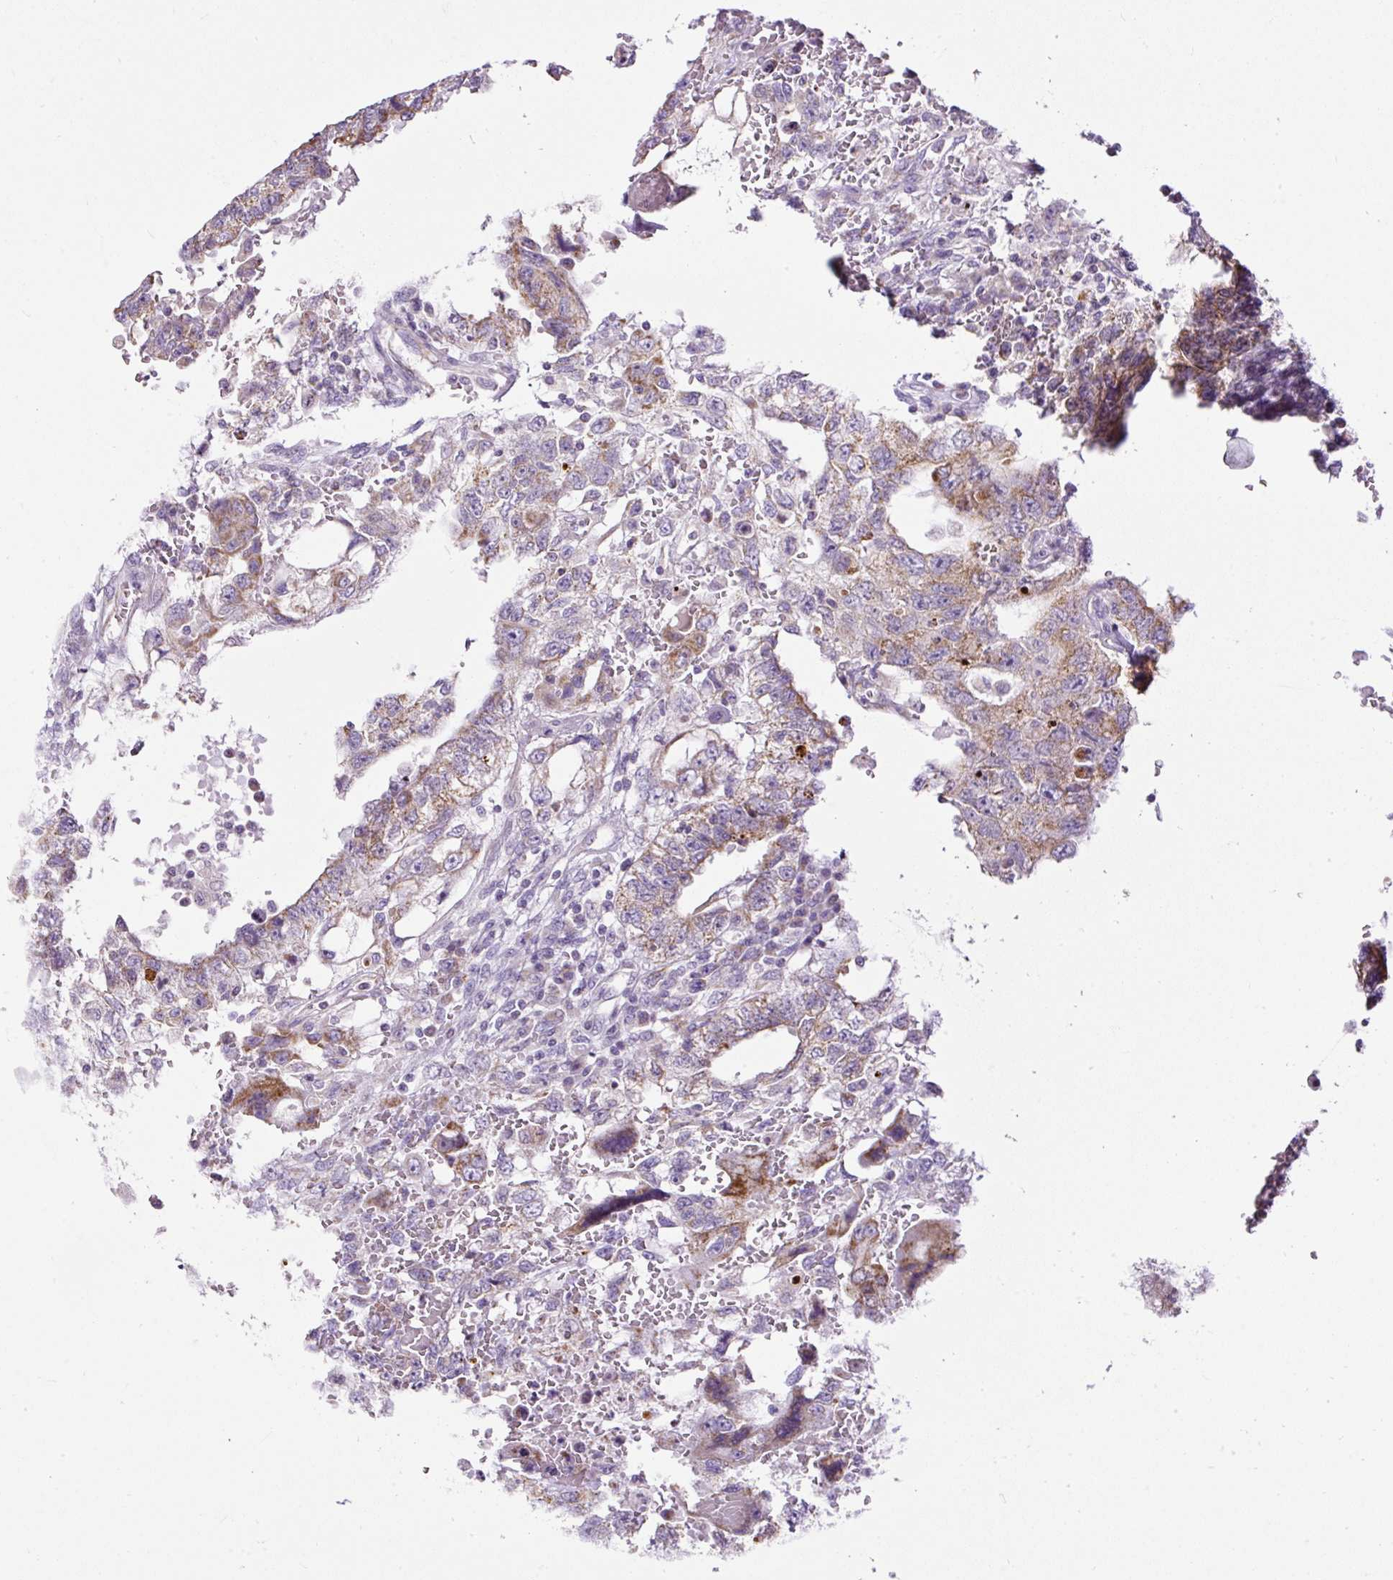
{"staining": {"intensity": "moderate", "quantity": "25%-75%", "location": "cytoplasmic/membranous"}, "tissue": "testis cancer", "cell_type": "Tumor cells", "image_type": "cancer", "snomed": [{"axis": "morphology", "description": "Carcinoma, Embryonal, NOS"}, {"axis": "topography", "description": "Testis"}], "caption": "Testis cancer was stained to show a protein in brown. There is medium levels of moderate cytoplasmic/membranous expression in approximately 25%-75% of tumor cells. (DAB (3,3'-diaminobenzidine) IHC, brown staining for protein, blue staining for nuclei).", "gene": "FMC1", "patient": {"sex": "male", "age": 26}}